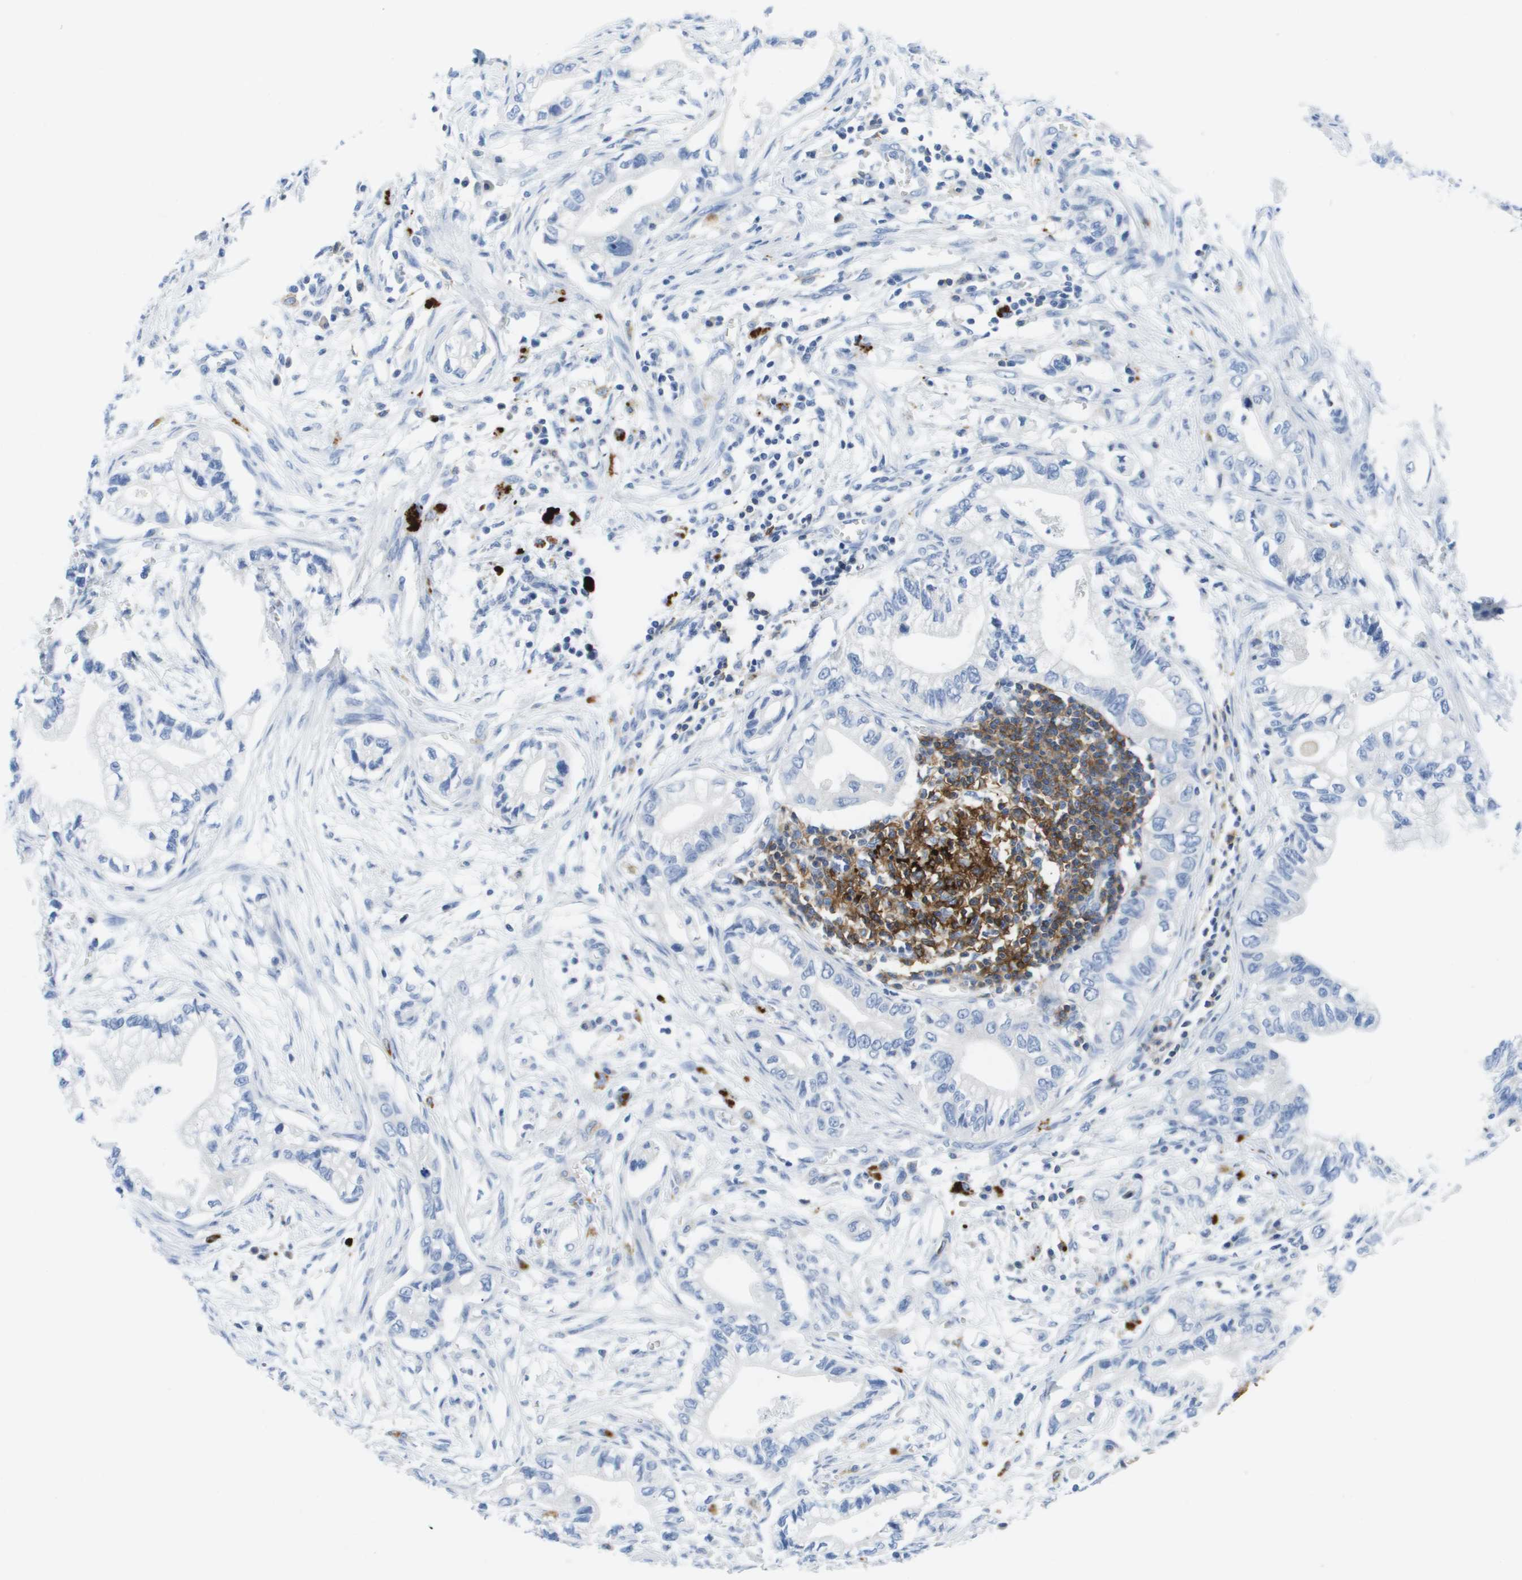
{"staining": {"intensity": "negative", "quantity": "none", "location": "none"}, "tissue": "pancreatic cancer", "cell_type": "Tumor cells", "image_type": "cancer", "snomed": [{"axis": "morphology", "description": "Adenocarcinoma, NOS"}, {"axis": "topography", "description": "Pancreas"}], "caption": "DAB immunohistochemical staining of human pancreatic adenocarcinoma exhibits no significant positivity in tumor cells.", "gene": "MS4A1", "patient": {"sex": "male", "age": 56}}